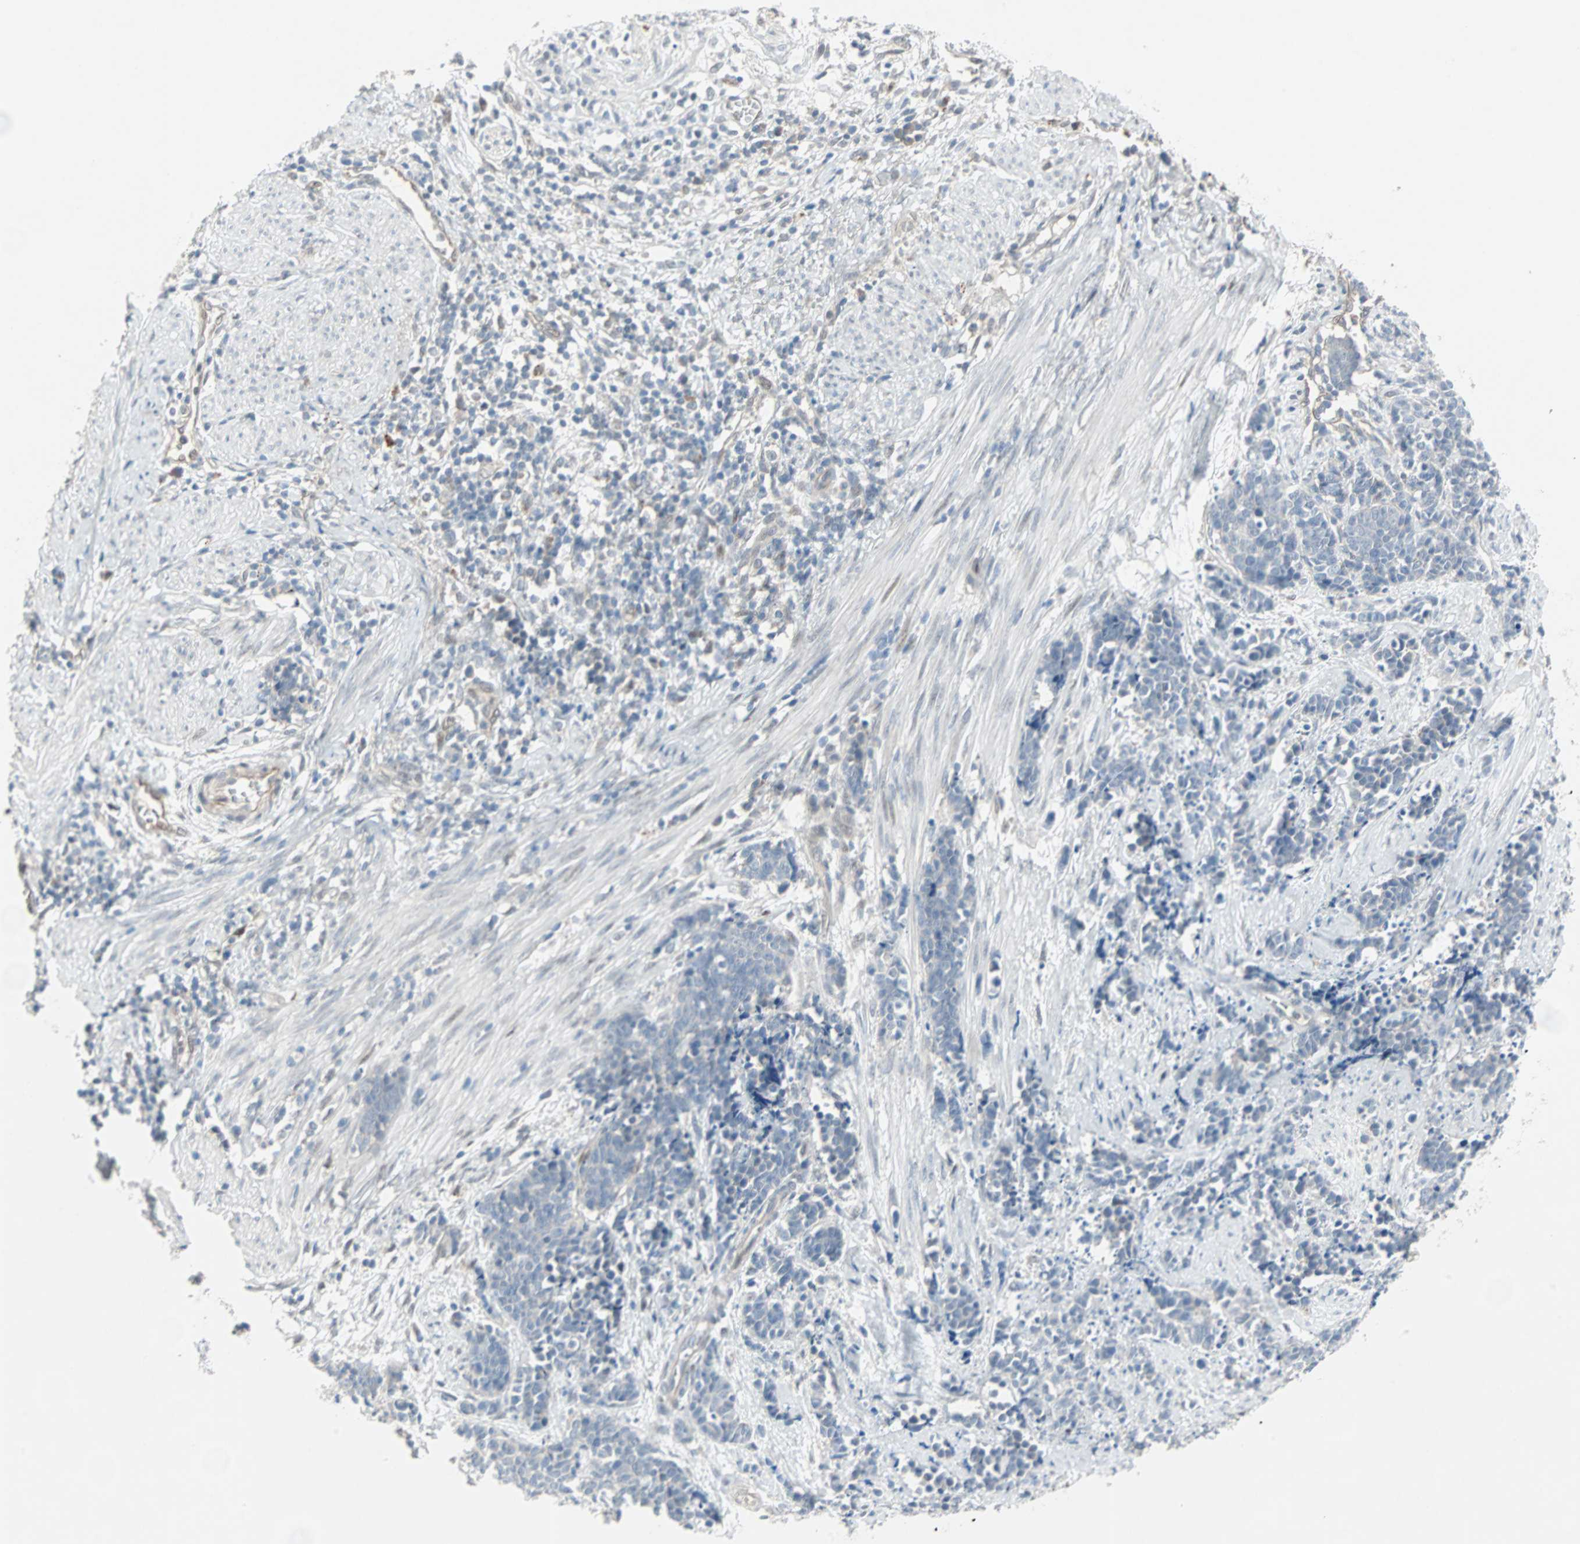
{"staining": {"intensity": "negative", "quantity": "none", "location": "none"}, "tissue": "cervical cancer", "cell_type": "Tumor cells", "image_type": "cancer", "snomed": [{"axis": "morphology", "description": "Squamous cell carcinoma, NOS"}, {"axis": "topography", "description": "Cervix"}], "caption": "The photomicrograph reveals no significant staining in tumor cells of cervical squamous cell carcinoma.", "gene": "CAND2", "patient": {"sex": "female", "age": 35}}